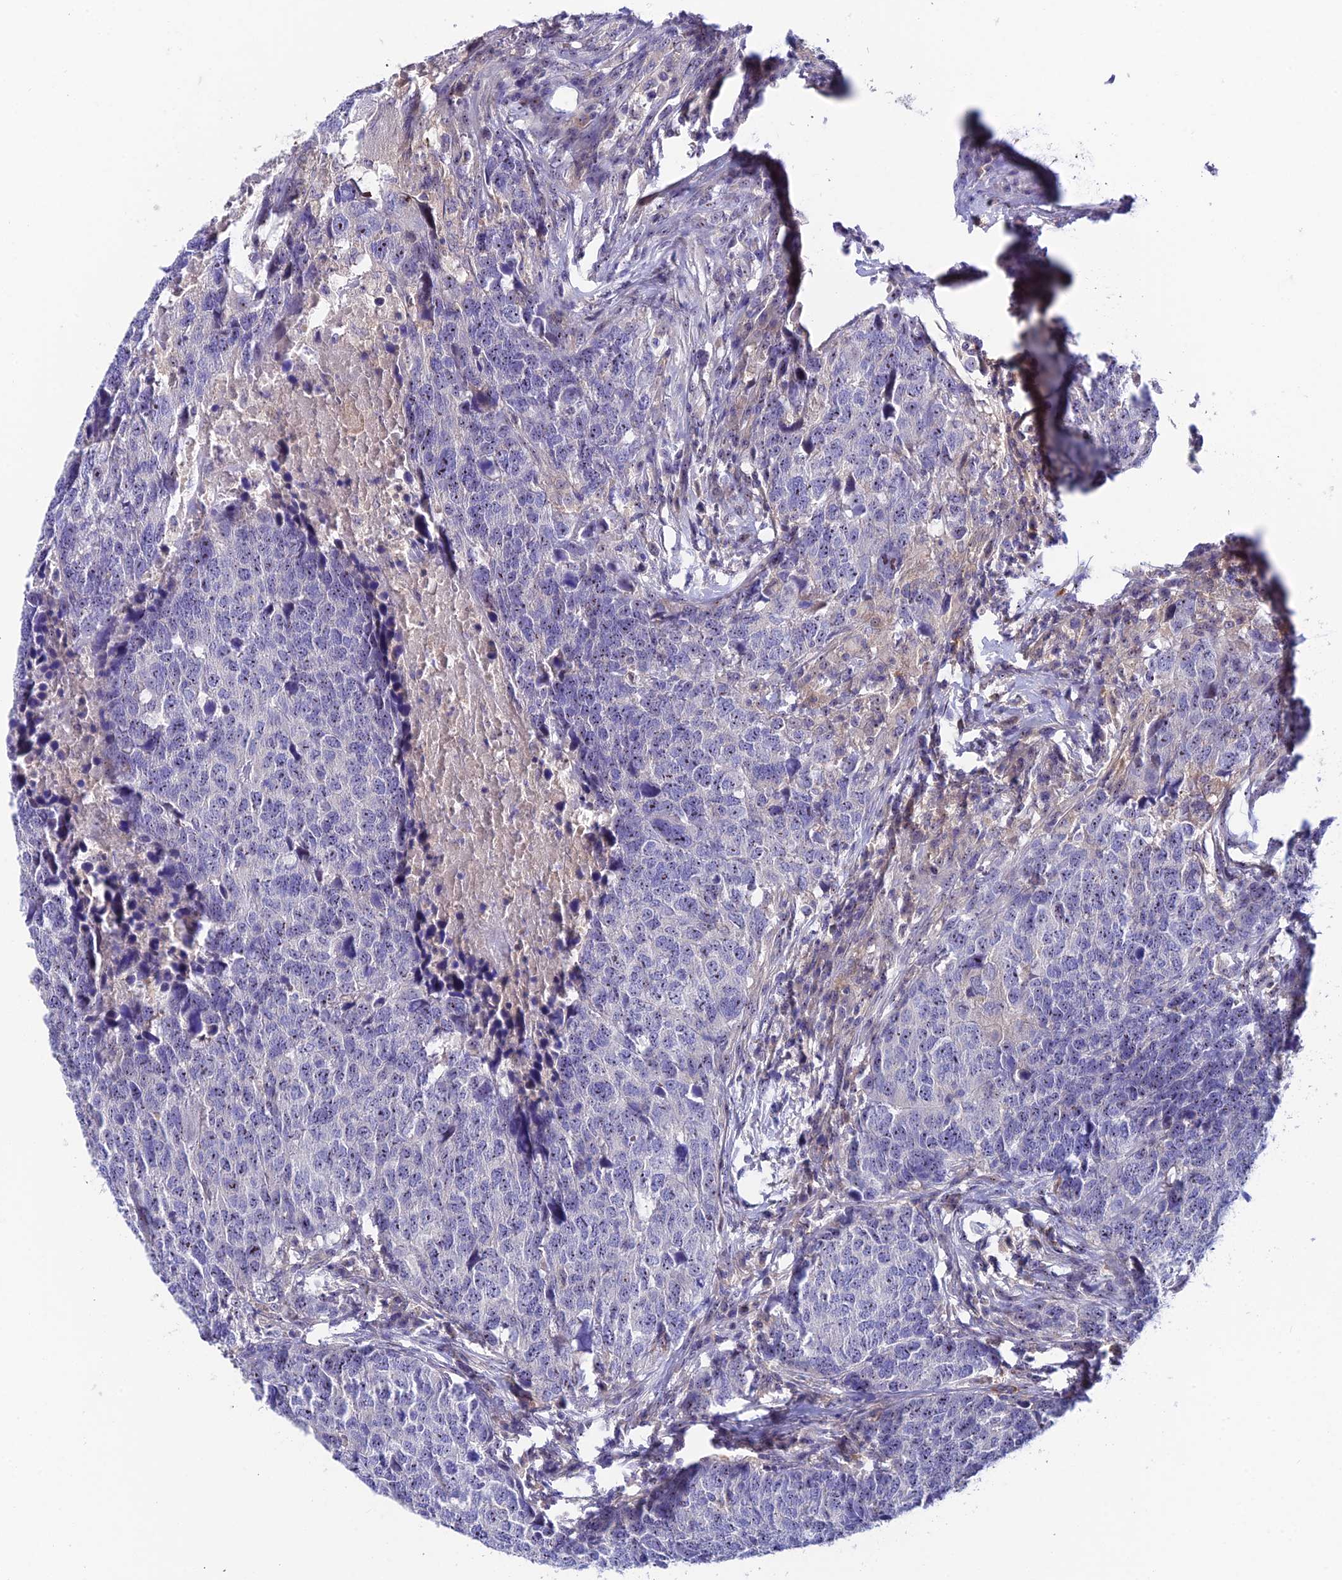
{"staining": {"intensity": "negative", "quantity": "none", "location": "none"}, "tissue": "head and neck cancer", "cell_type": "Tumor cells", "image_type": "cancer", "snomed": [{"axis": "morphology", "description": "Squamous cell carcinoma, NOS"}, {"axis": "topography", "description": "Head-Neck"}], "caption": "DAB (3,3'-diaminobenzidine) immunohistochemical staining of head and neck cancer (squamous cell carcinoma) exhibits no significant expression in tumor cells.", "gene": "DUSP29", "patient": {"sex": "male", "age": 66}}